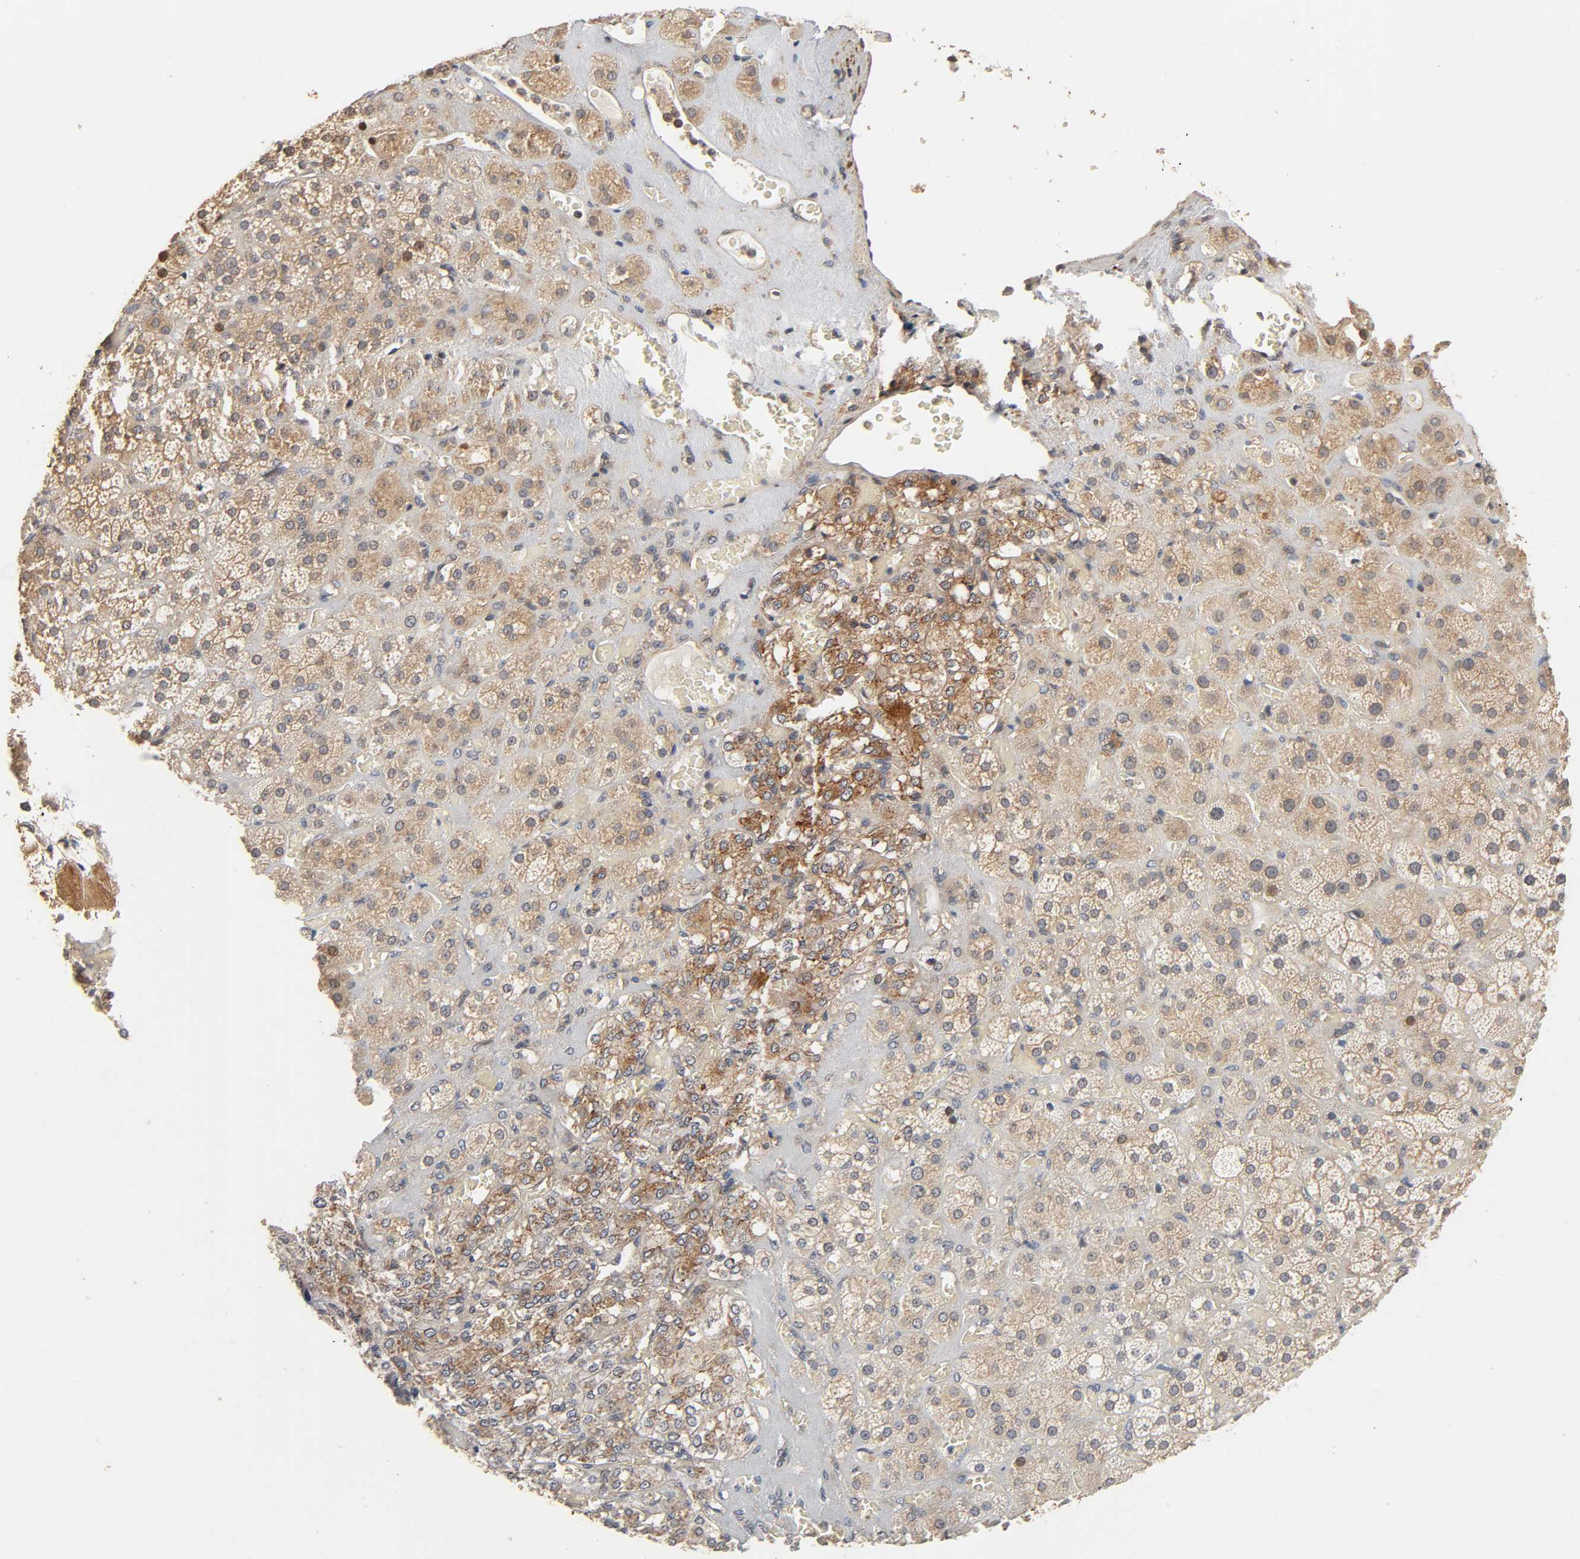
{"staining": {"intensity": "moderate", "quantity": ">75%", "location": "cytoplasmic/membranous,nuclear"}, "tissue": "adrenal gland", "cell_type": "Glandular cells", "image_type": "normal", "snomed": [{"axis": "morphology", "description": "Normal tissue, NOS"}, {"axis": "topography", "description": "Adrenal gland"}], "caption": "Immunohistochemical staining of unremarkable human adrenal gland exhibits moderate cytoplasmic/membranous,nuclear protein expression in approximately >75% of glandular cells.", "gene": "NEMF", "patient": {"sex": "female", "age": 71}}